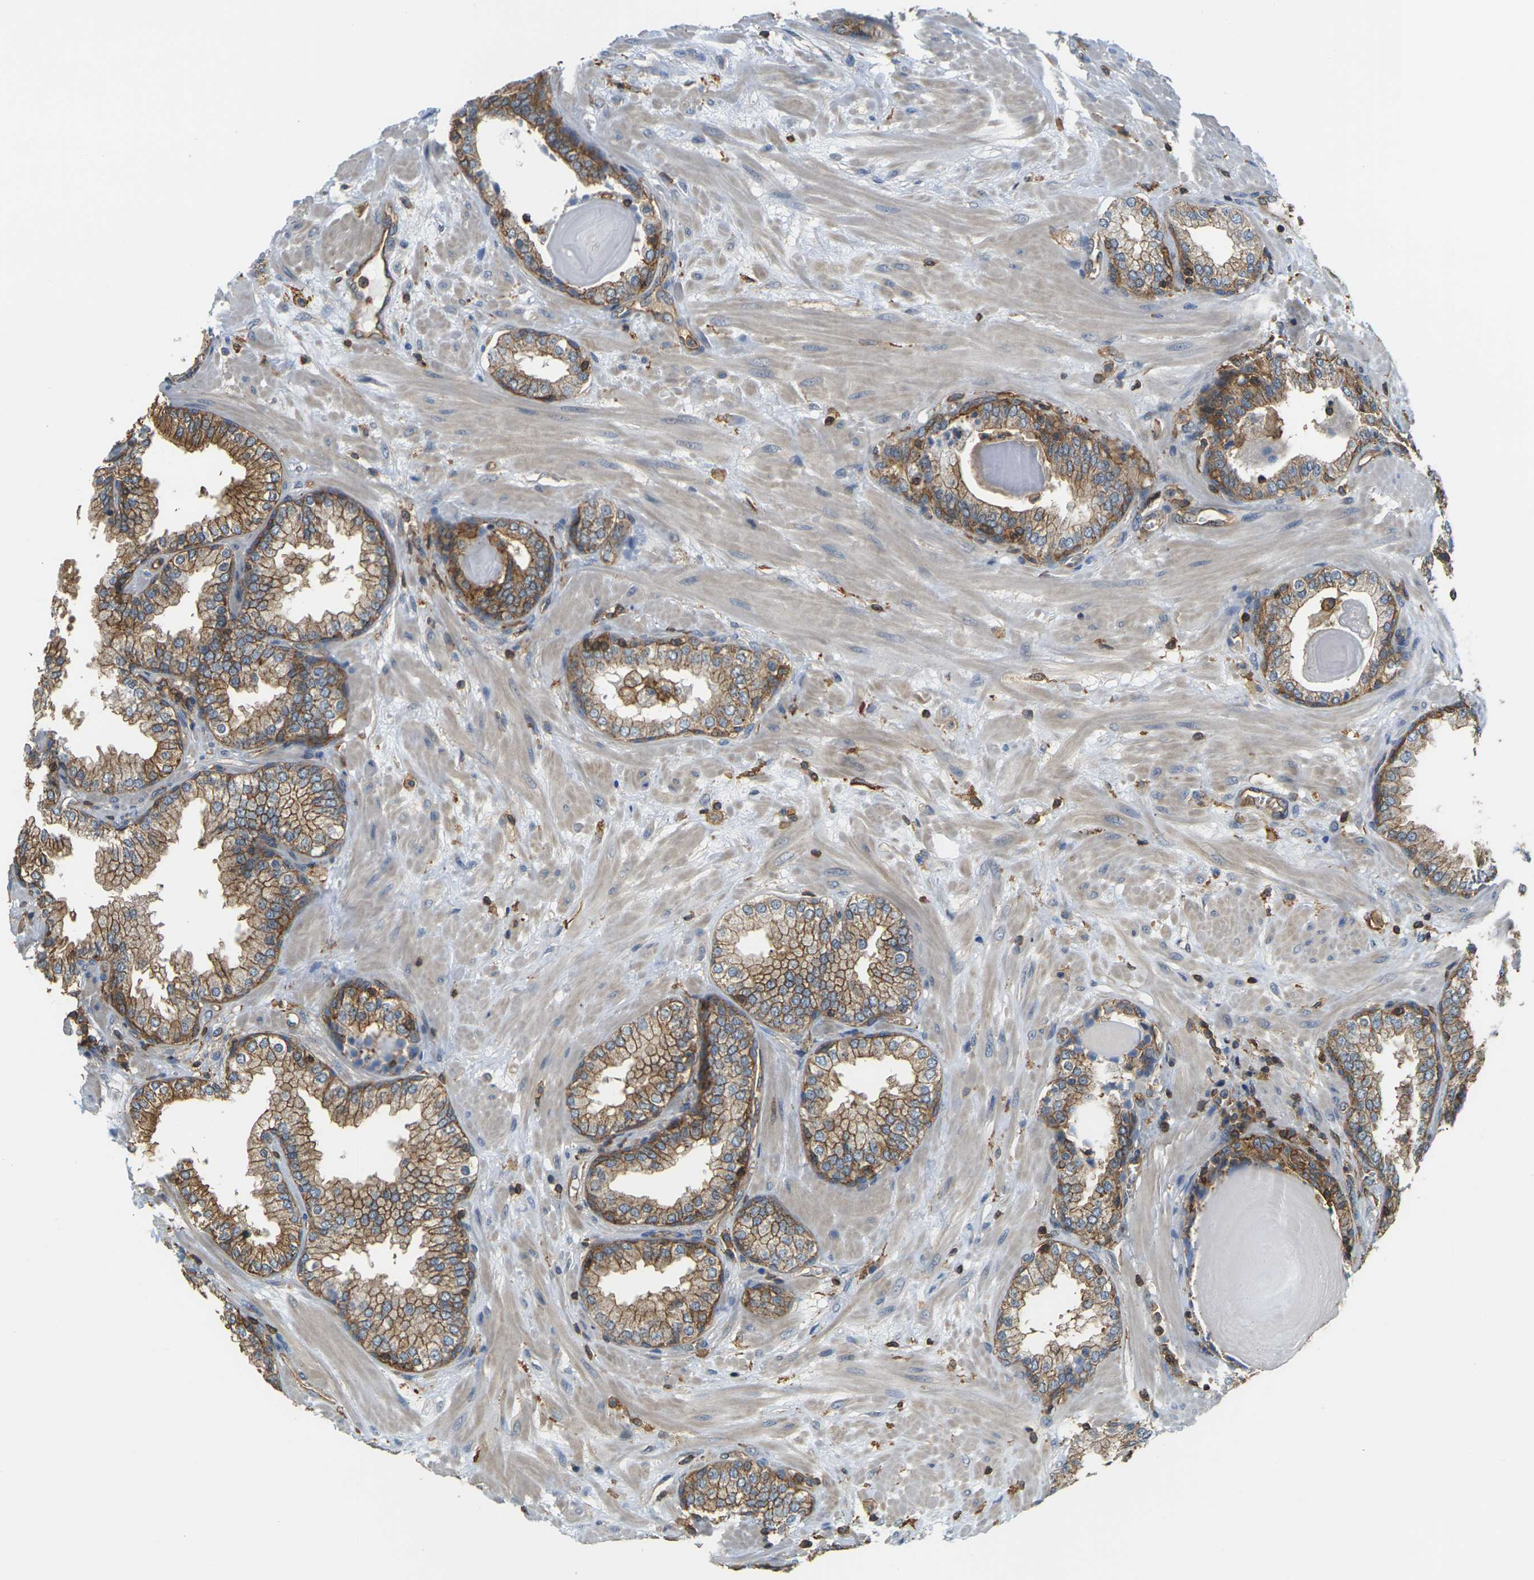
{"staining": {"intensity": "moderate", "quantity": ">75%", "location": "cytoplasmic/membranous"}, "tissue": "prostate", "cell_type": "Glandular cells", "image_type": "normal", "snomed": [{"axis": "morphology", "description": "Normal tissue, NOS"}, {"axis": "topography", "description": "Prostate"}], "caption": "Protein positivity by immunohistochemistry shows moderate cytoplasmic/membranous expression in about >75% of glandular cells in unremarkable prostate.", "gene": "IQGAP1", "patient": {"sex": "male", "age": 51}}